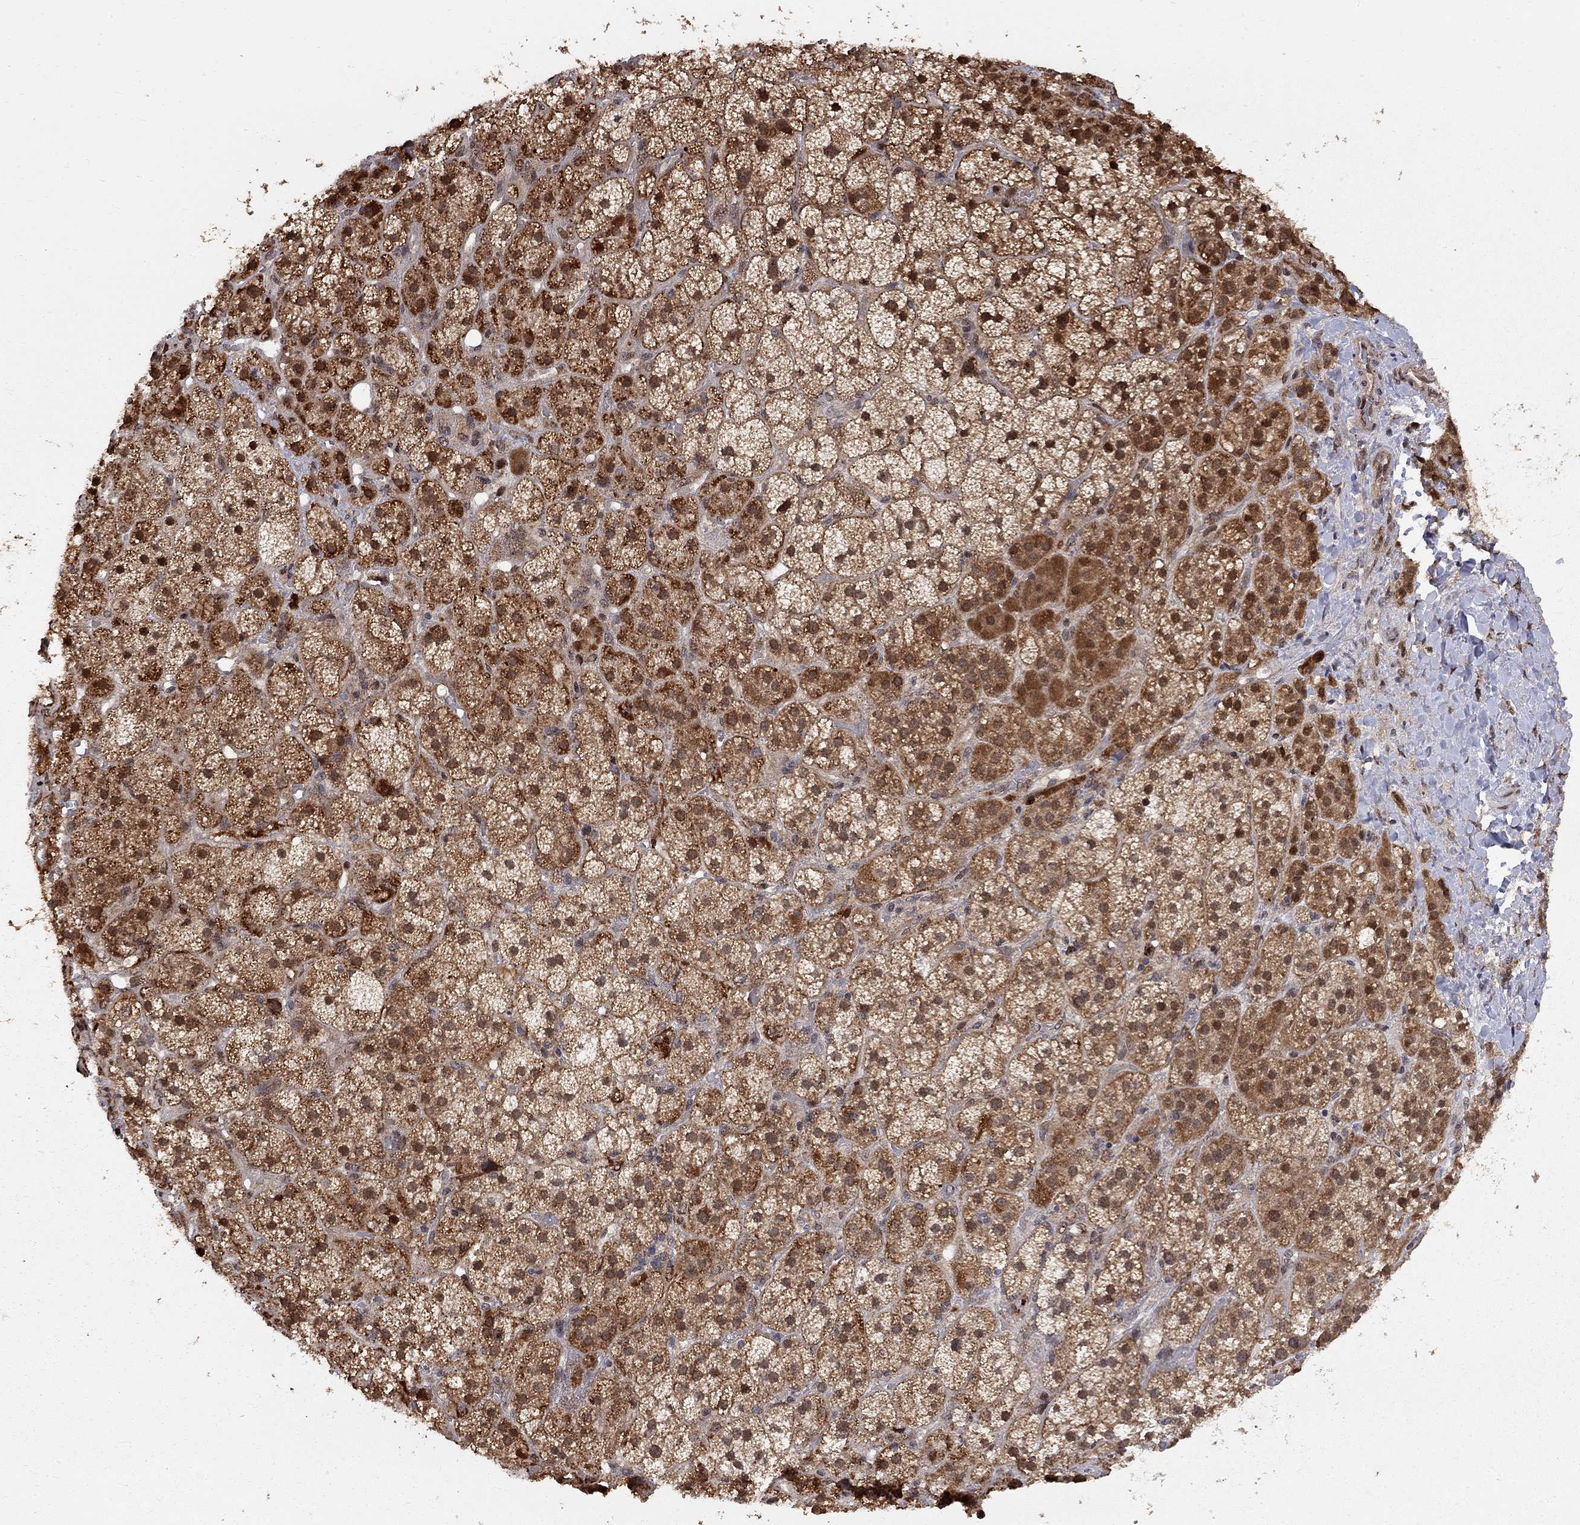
{"staining": {"intensity": "strong", "quantity": ">75%", "location": "cytoplasmic/membranous,nuclear"}, "tissue": "adrenal gland", "cell_type": "Glandular cells", "image_type": "normal", "snomed": [{"axis": "morphology", "description": "Normal tissue, NOS"}, {"axis": "topography", "description": "Adrenal gland"}], "caption": "Protein staining of normal adrenal gland reveals strong cytoplasmic/membranous,nuclear staining in approximately >75% of glandular cells.", "gene": "ELOB", "patient": {"sex": "male", "age": 57}}